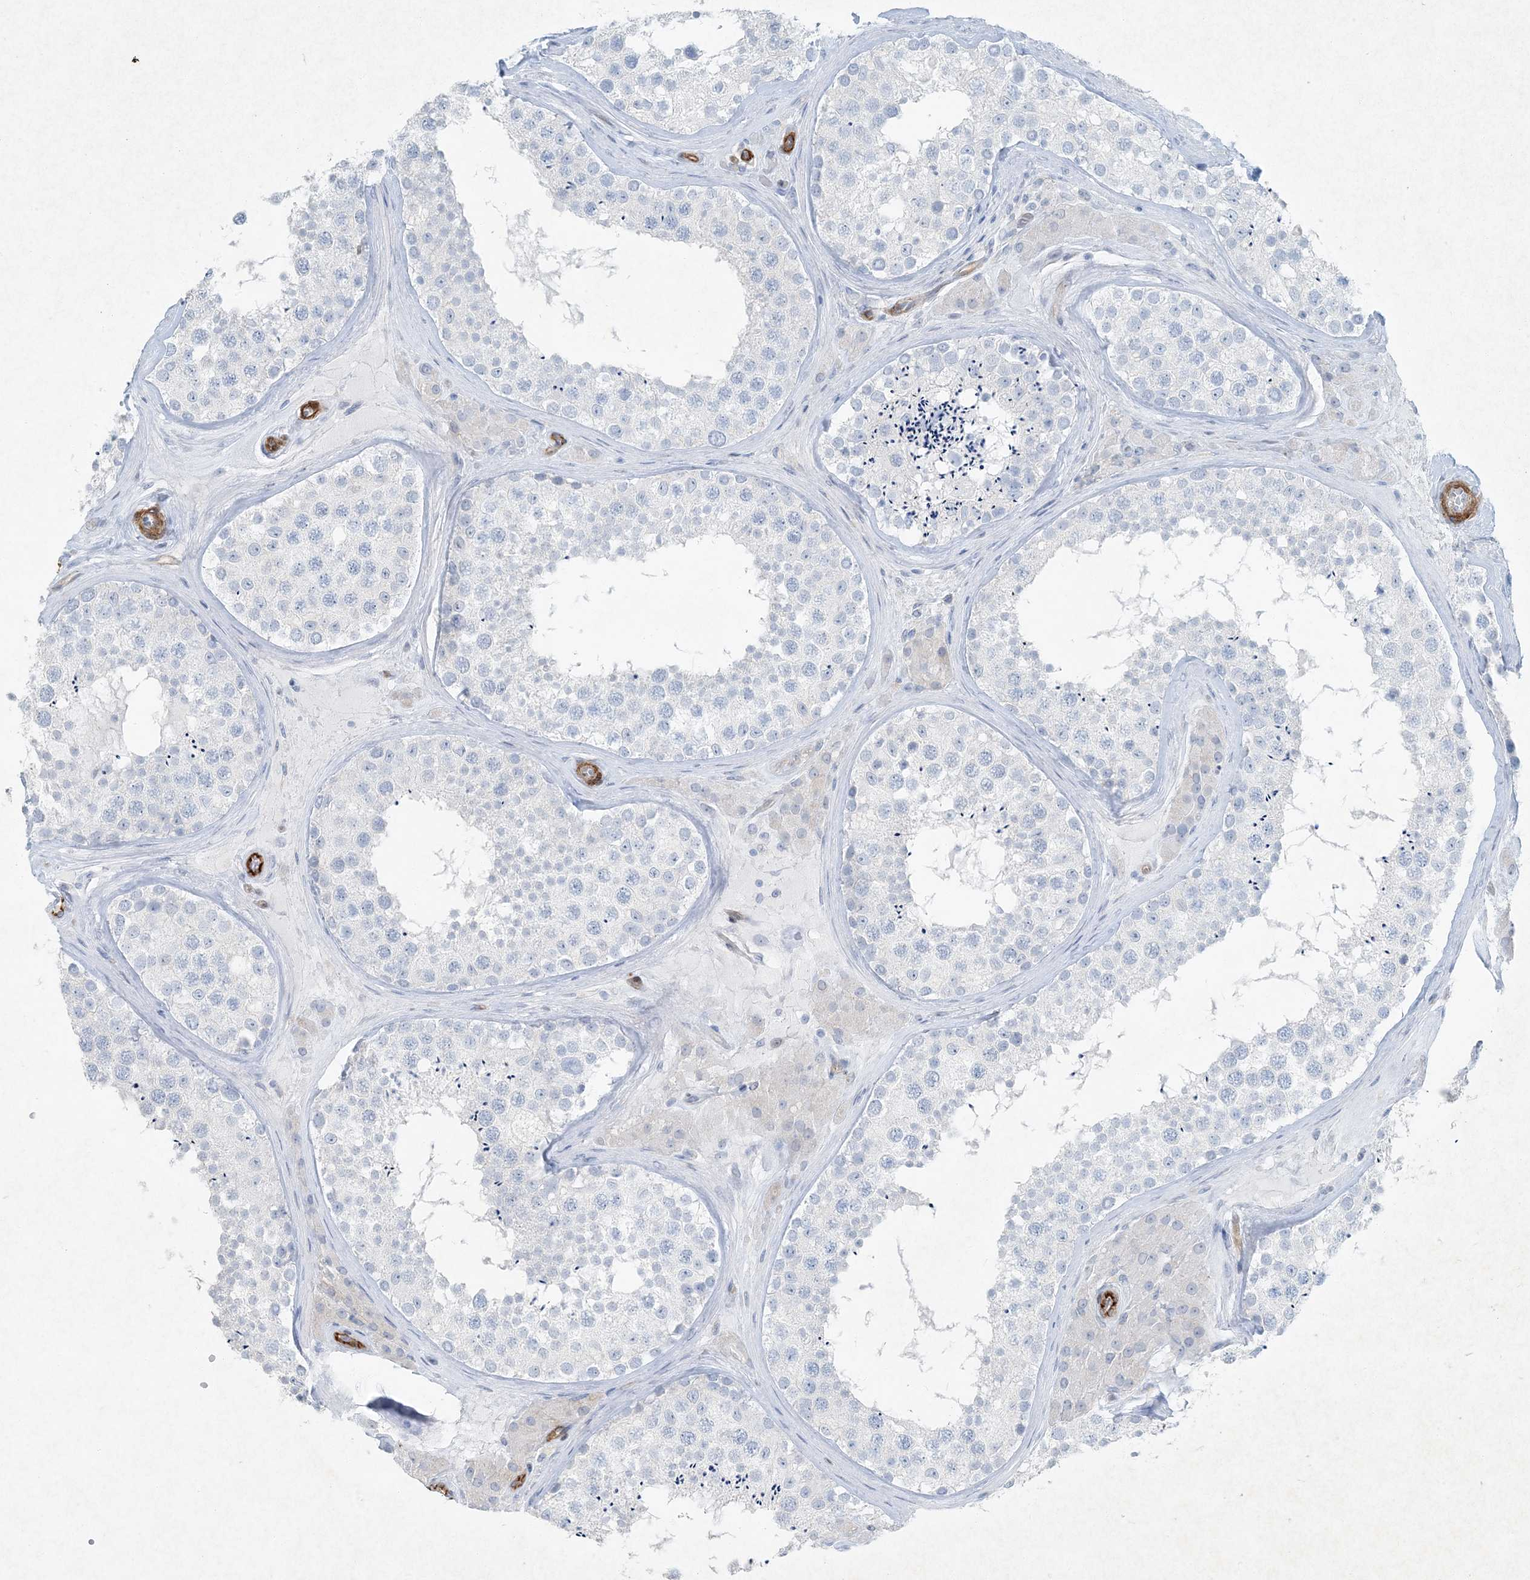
{"staining": {"intensity": "negative", "quantity": "none", "location": "none"}, "tissue": "testis", "cell_type": "Cells in seminiferous ducts", "image_type": "normal", "snomed": [{"axis": "morphology", "description": "Normal tissue, NOS"}, {"axis": "topography", "description": "Testis"}], "caption": "Immunohistochemistry of unremarkable testis reveals no expression in cells in seminiferous ducts. Brightfield microscopy of IHC stained with DAB (3,3'-diaminobenzidine) (brown) and hematoxylin (blue), captured at high magnification.", "gene": "PGM5", "patient": {"sex": "male", "age": 46}}